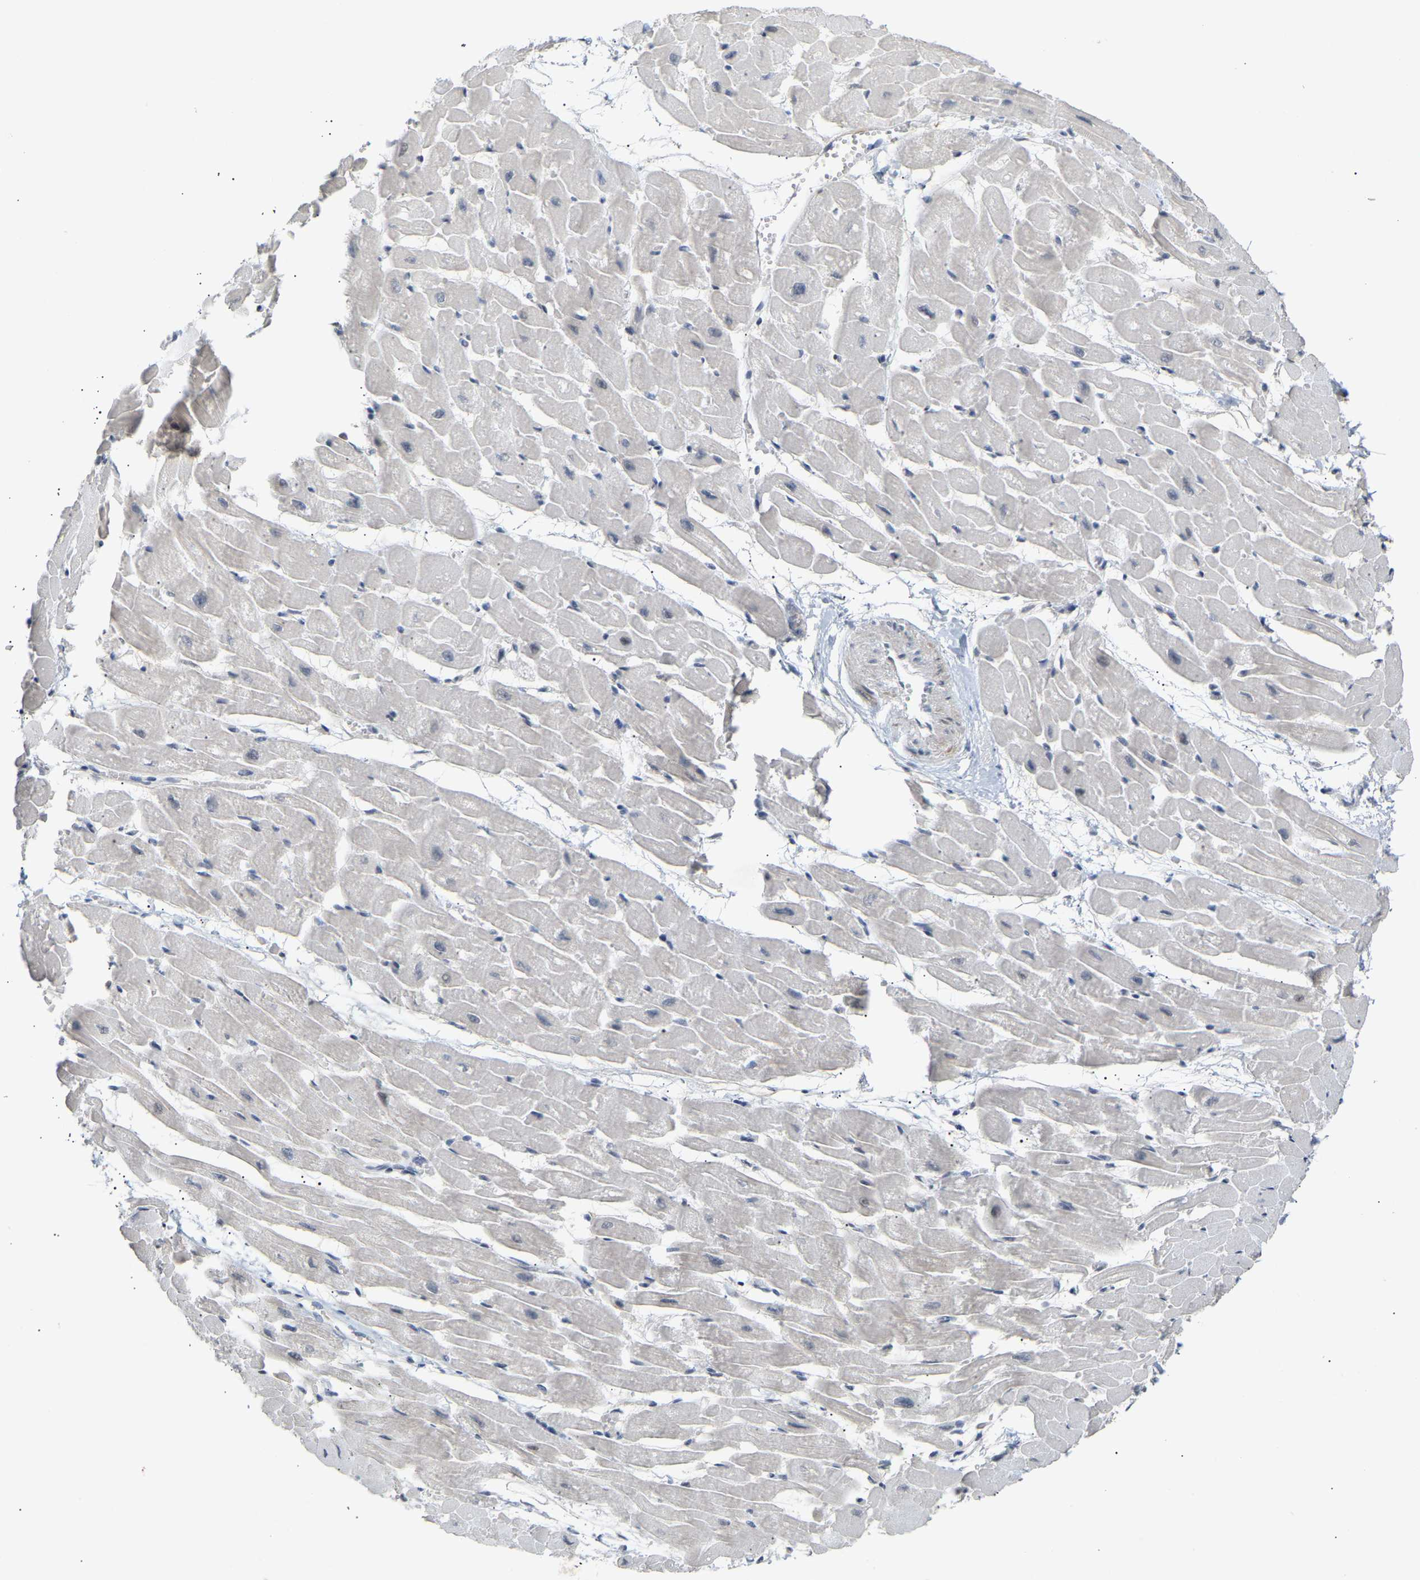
{"staining": {"intensity": "moderate", "quantity": "<25%", "location": "nuclear"}, "tissue": "heart muscle", "cell_type": "Cardiomyocytes", "image_type": "normal", "snomed": [{"axis": "morphology", "description": "Normal tissue, NOS"}, {"axis": "topography", "description": "Heart"}], "caption": "Moderate nuclear staining for a protein is present in about <25% of cardiomyocytes of normal heart muscle using immunohistochemistry.", "gene": "NELFB", "patient": {"sex": "male", "age": 45}}